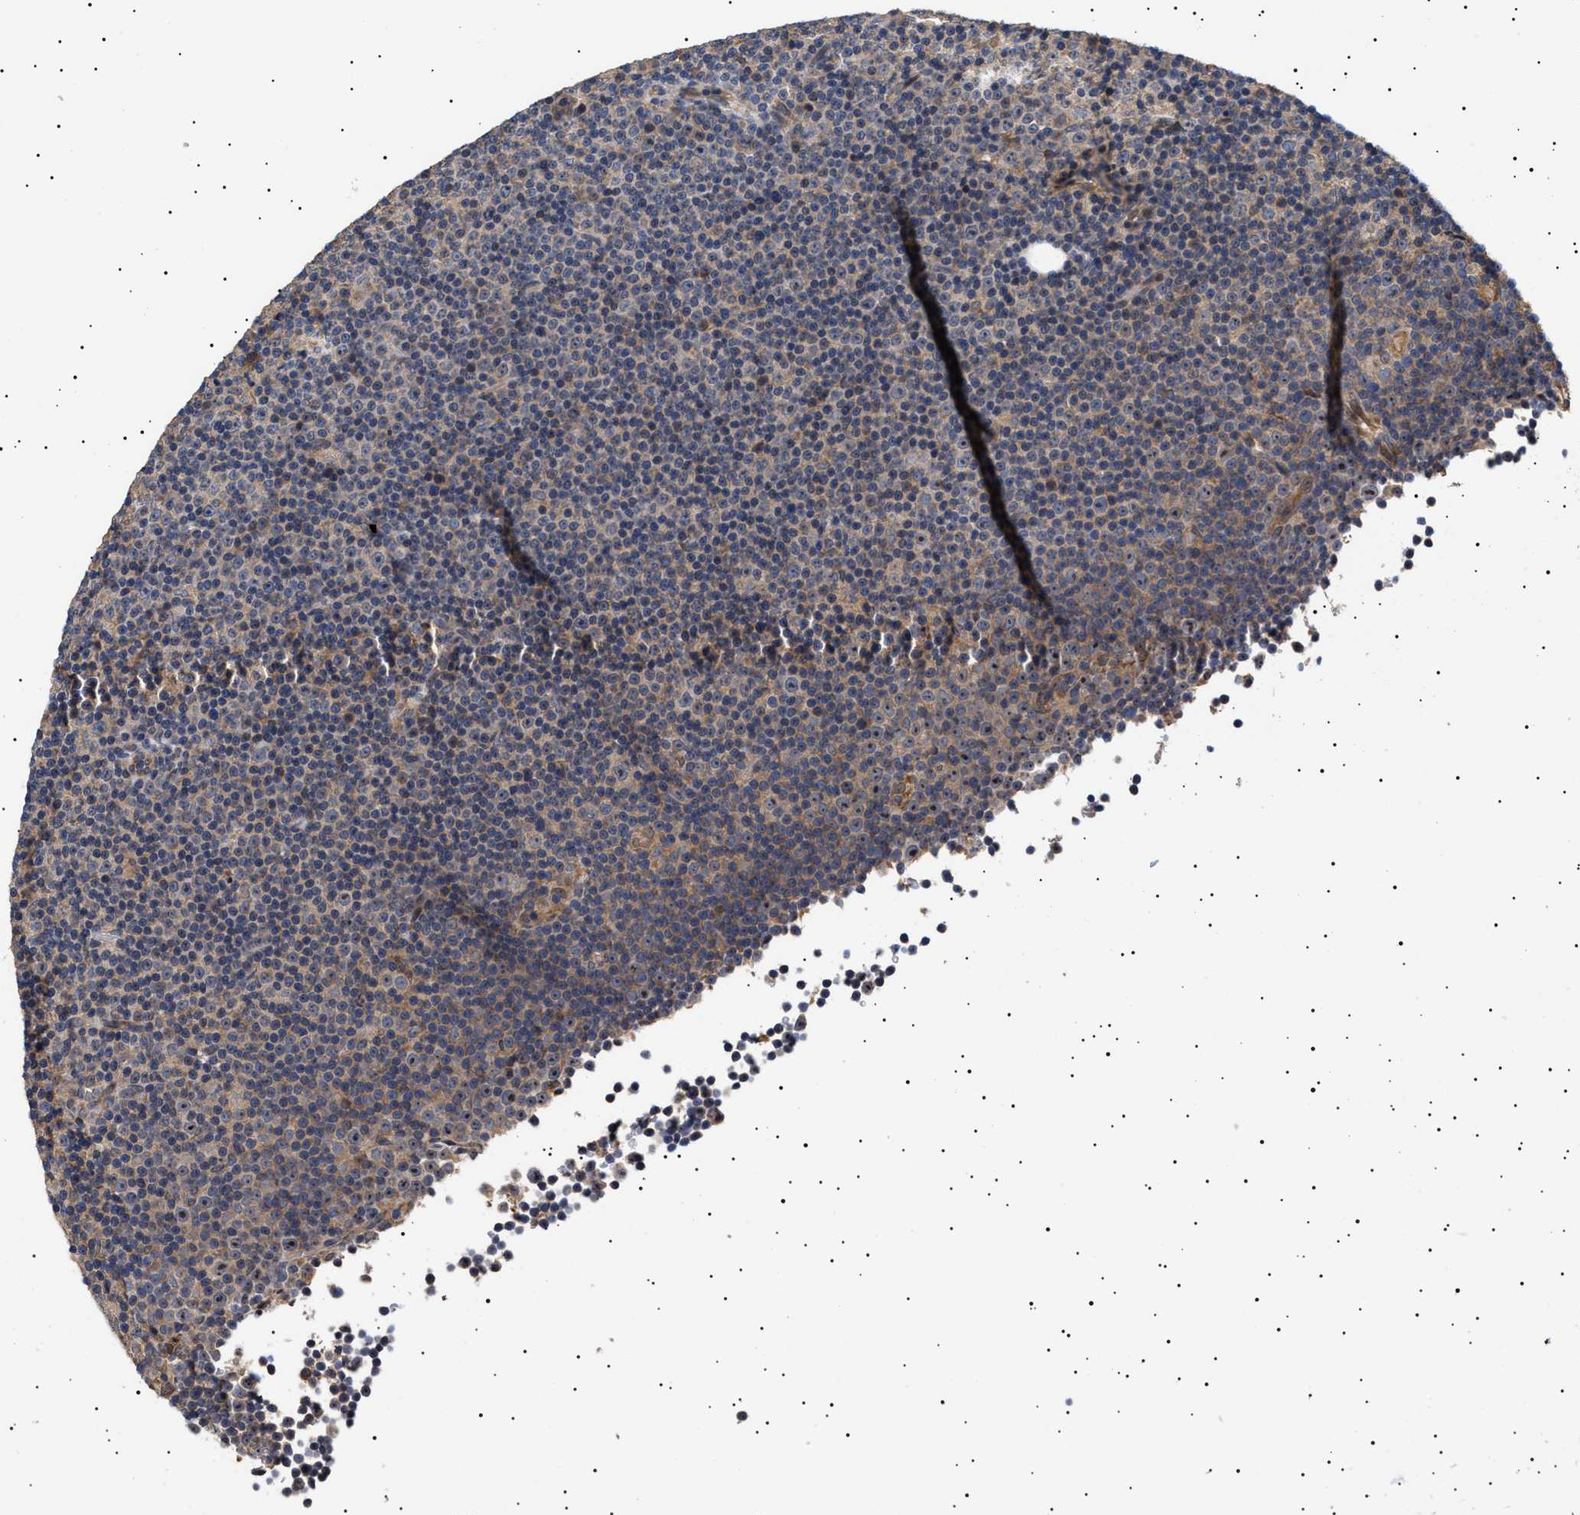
{"staining": {"intensity": "negative", "quantity": "none", "location": "none"}, "tissue": "lymphoma", "cell_type": "Tumor cells", "image_type": "cancer", "snomed": [{"axis": "morphology", "description": "Malignant lymphoma, non-Hodgkin's type, Low grade"}, {"axis": "topography", "description": "Lymph node"}], "caption": "There is no significant expression in tumor cells of lymphoma.", "gene": "KRBA1", "patient": {"sex": "female", "age": 67}}